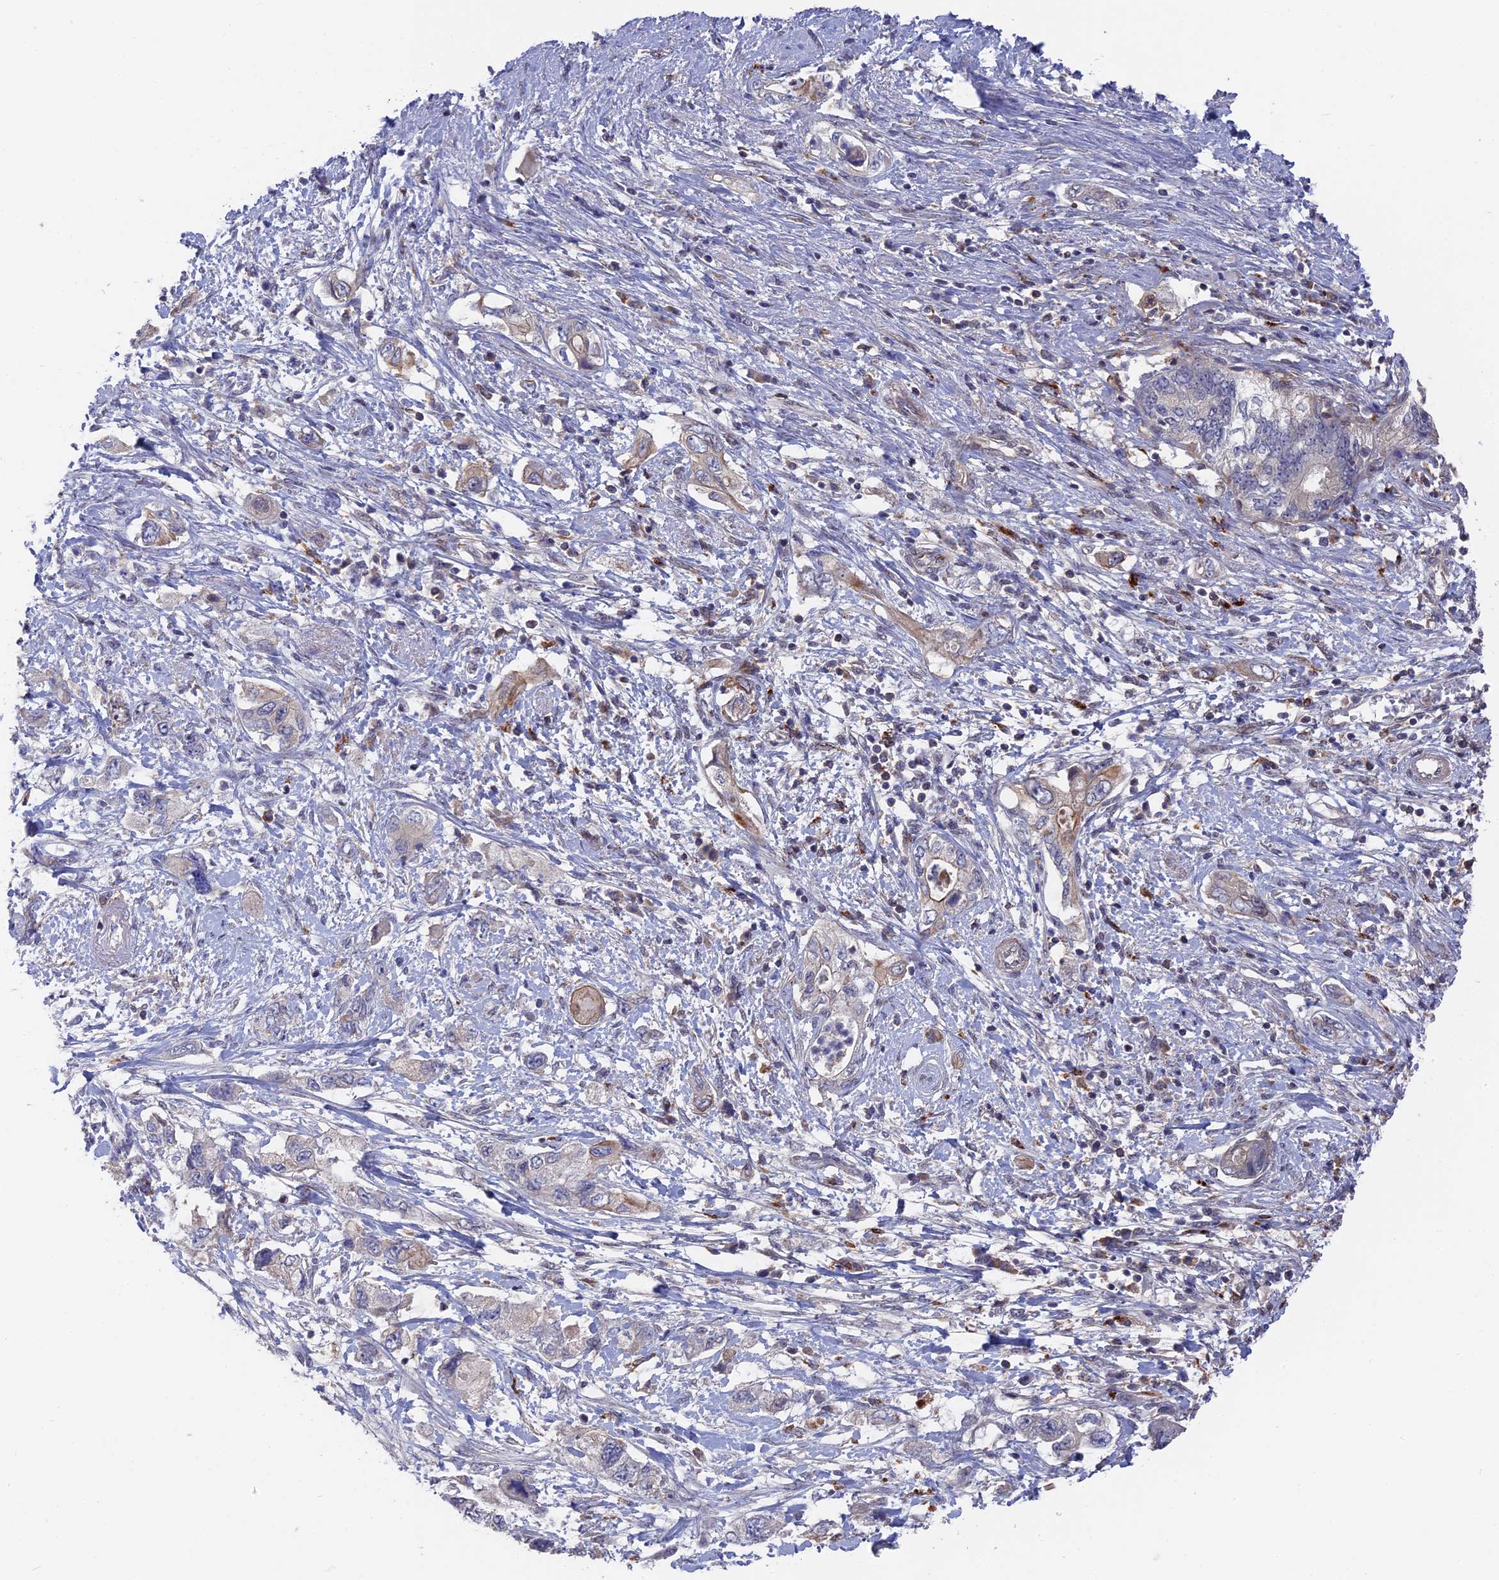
{"staining": {"intensity": "weak", "quantity": "<25%", "location": "cytoplasmic/membranous"}, "tissue": "pancreatic cancer", "cell_type": "Tumor cells", "image_type": "cancer", "snomed": [{"axis": "morphology", "description": "Adenocarcinoma, NOS"}, {"axis": "topography", "description": "Pancreas"}], "caption": "Pancreatic cancer stained for a protein using immunohistochemistry exhibits no positivity tumor cells.", "gene": "TELO2", "patient": {"sex": "female", "age": 73}}